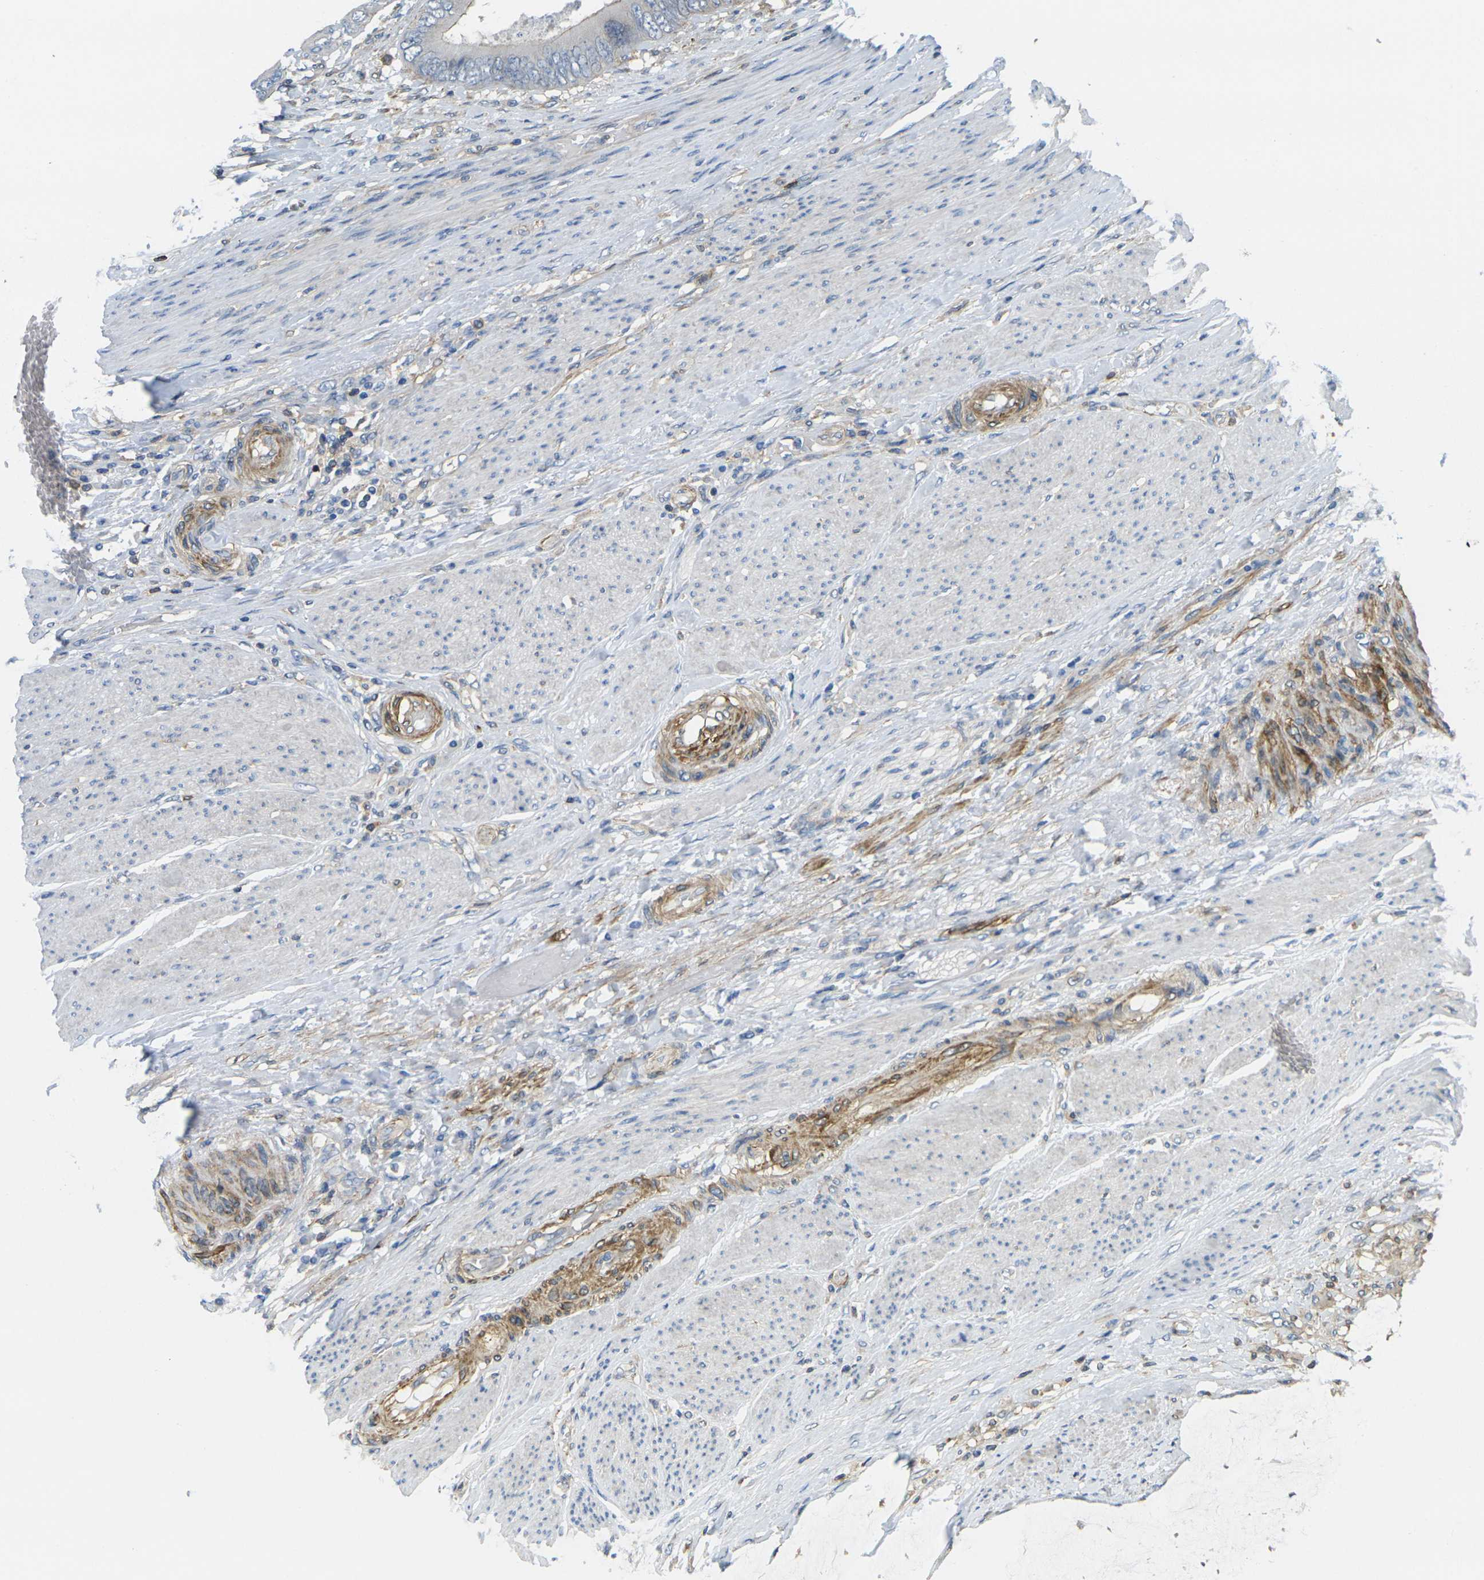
{"staining": {"intensity": "weak", "quantity": ">75%", "location": "cytoplasmic/membranous"}, "tissue": "colorectal cancer", "cell_type": "Tumor cells", "image_type": "cancer", "snomed": [{"axis": "morphology", "description": "Adenocarcinoma, NOS"}, {"axis": "topography", "description": "Rectum"}], "caption": "Colorectal cancer (adenocarcinoma) was stained to show a protein in brown. There is low levels of weak cytoplasmic/membranous positivity in approximately >75% of tumor cells.", "gene": "LASP1", "patient": {"sex": "female", "age": 77}}